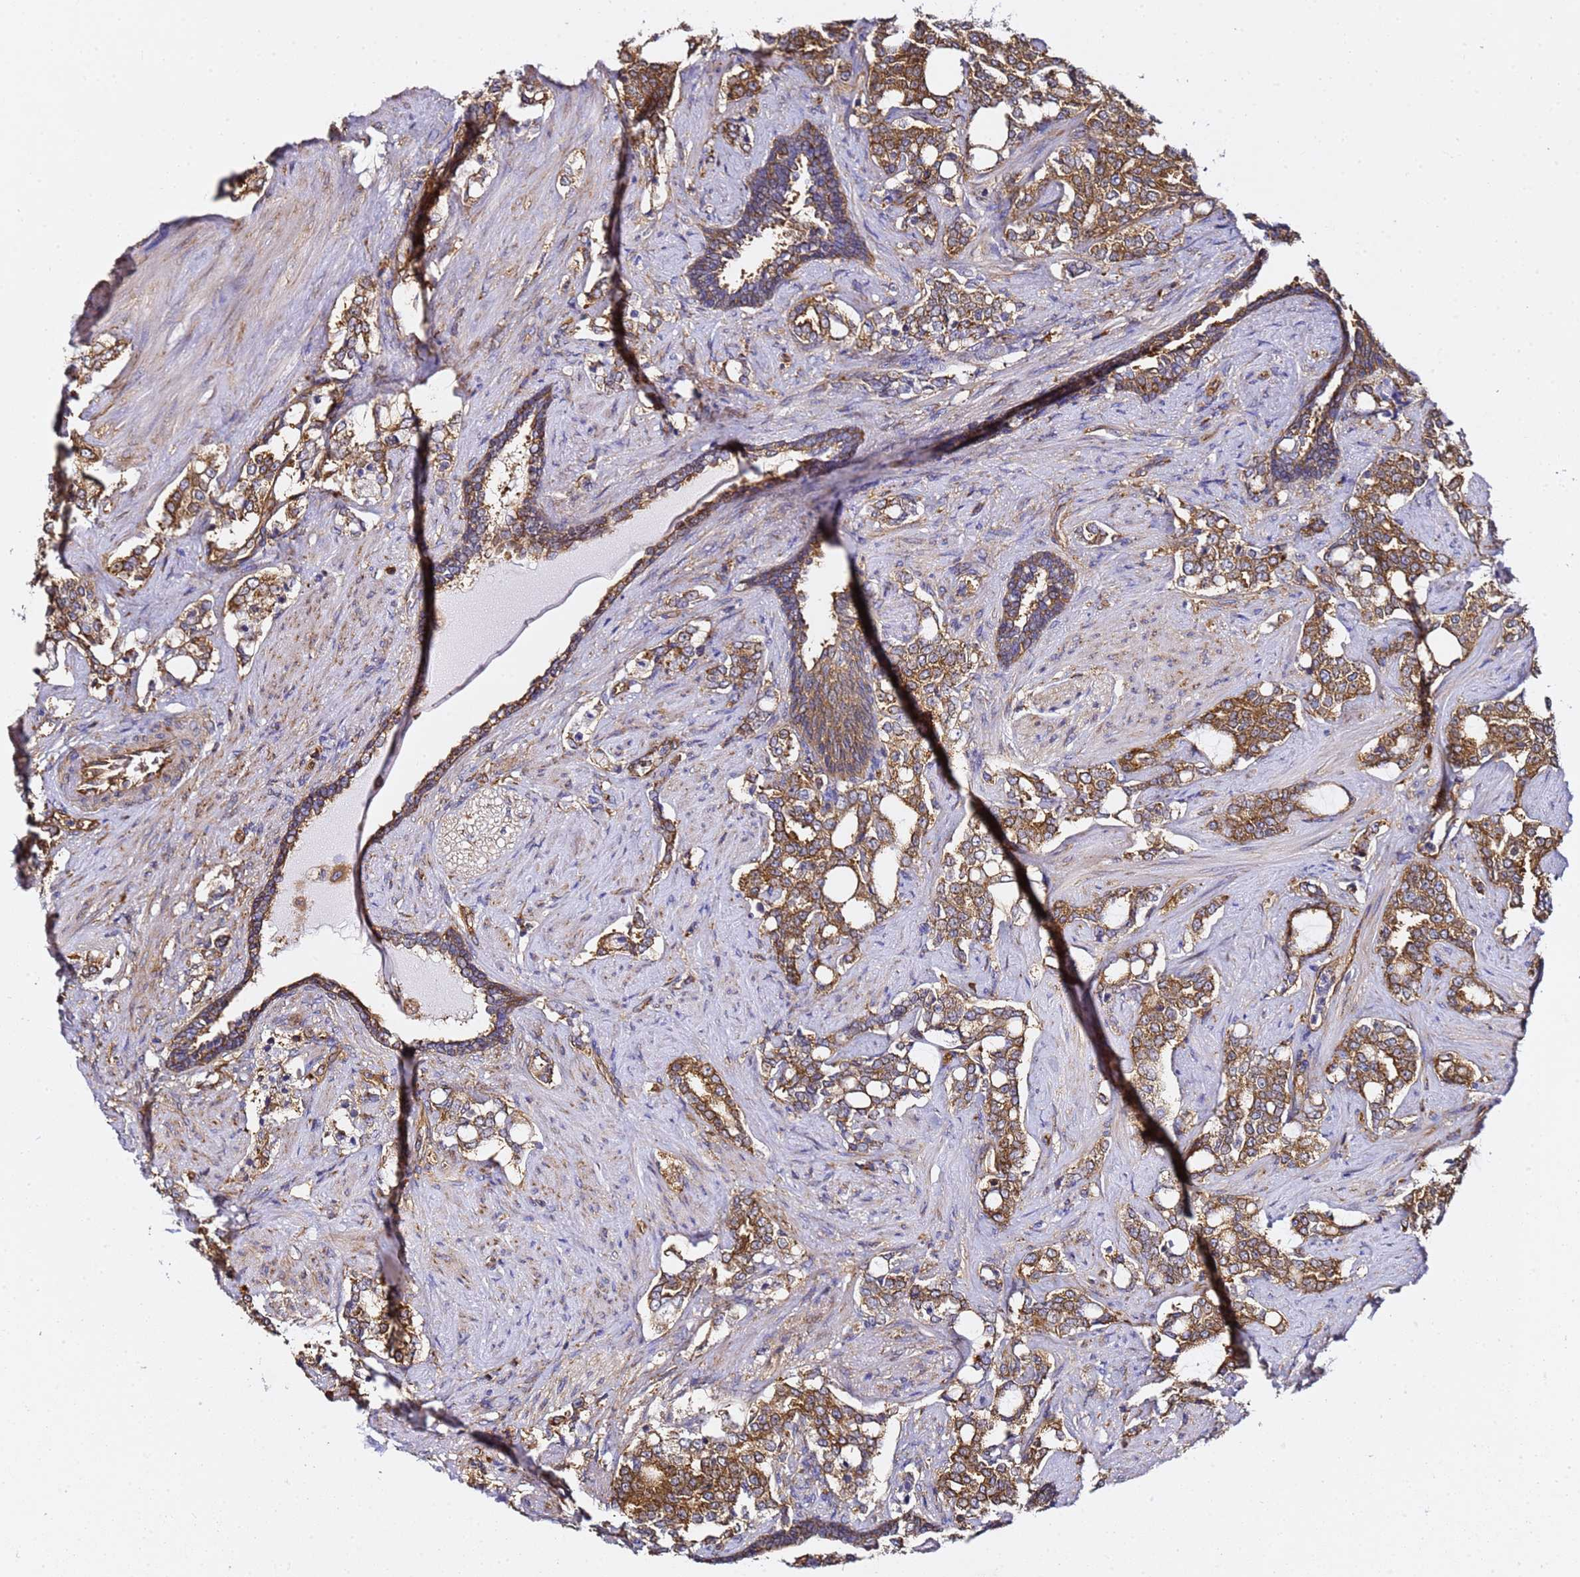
{"staining": {"intensity": "moderate", "quantity": ">75%", "location": "cytoplasmic/membranous"}, "tissue": "prostate cancer", "cell_type": "Tumor cells", "image_type": "cancer", "snomed": [{"axis": "morphology", "description": "Adenocarcinoma, High grade"}, {"axis": "topography", "description": "Prostate"}], "caption": "Protein expression analysis of human high-grade adenocarcinoma (prostate) reveals moderate cytoplasmic/membranous staining in approximately >75% of tumor cells.", "gene": "TPST1", "patient": {"sex": "male", "age": 64}}